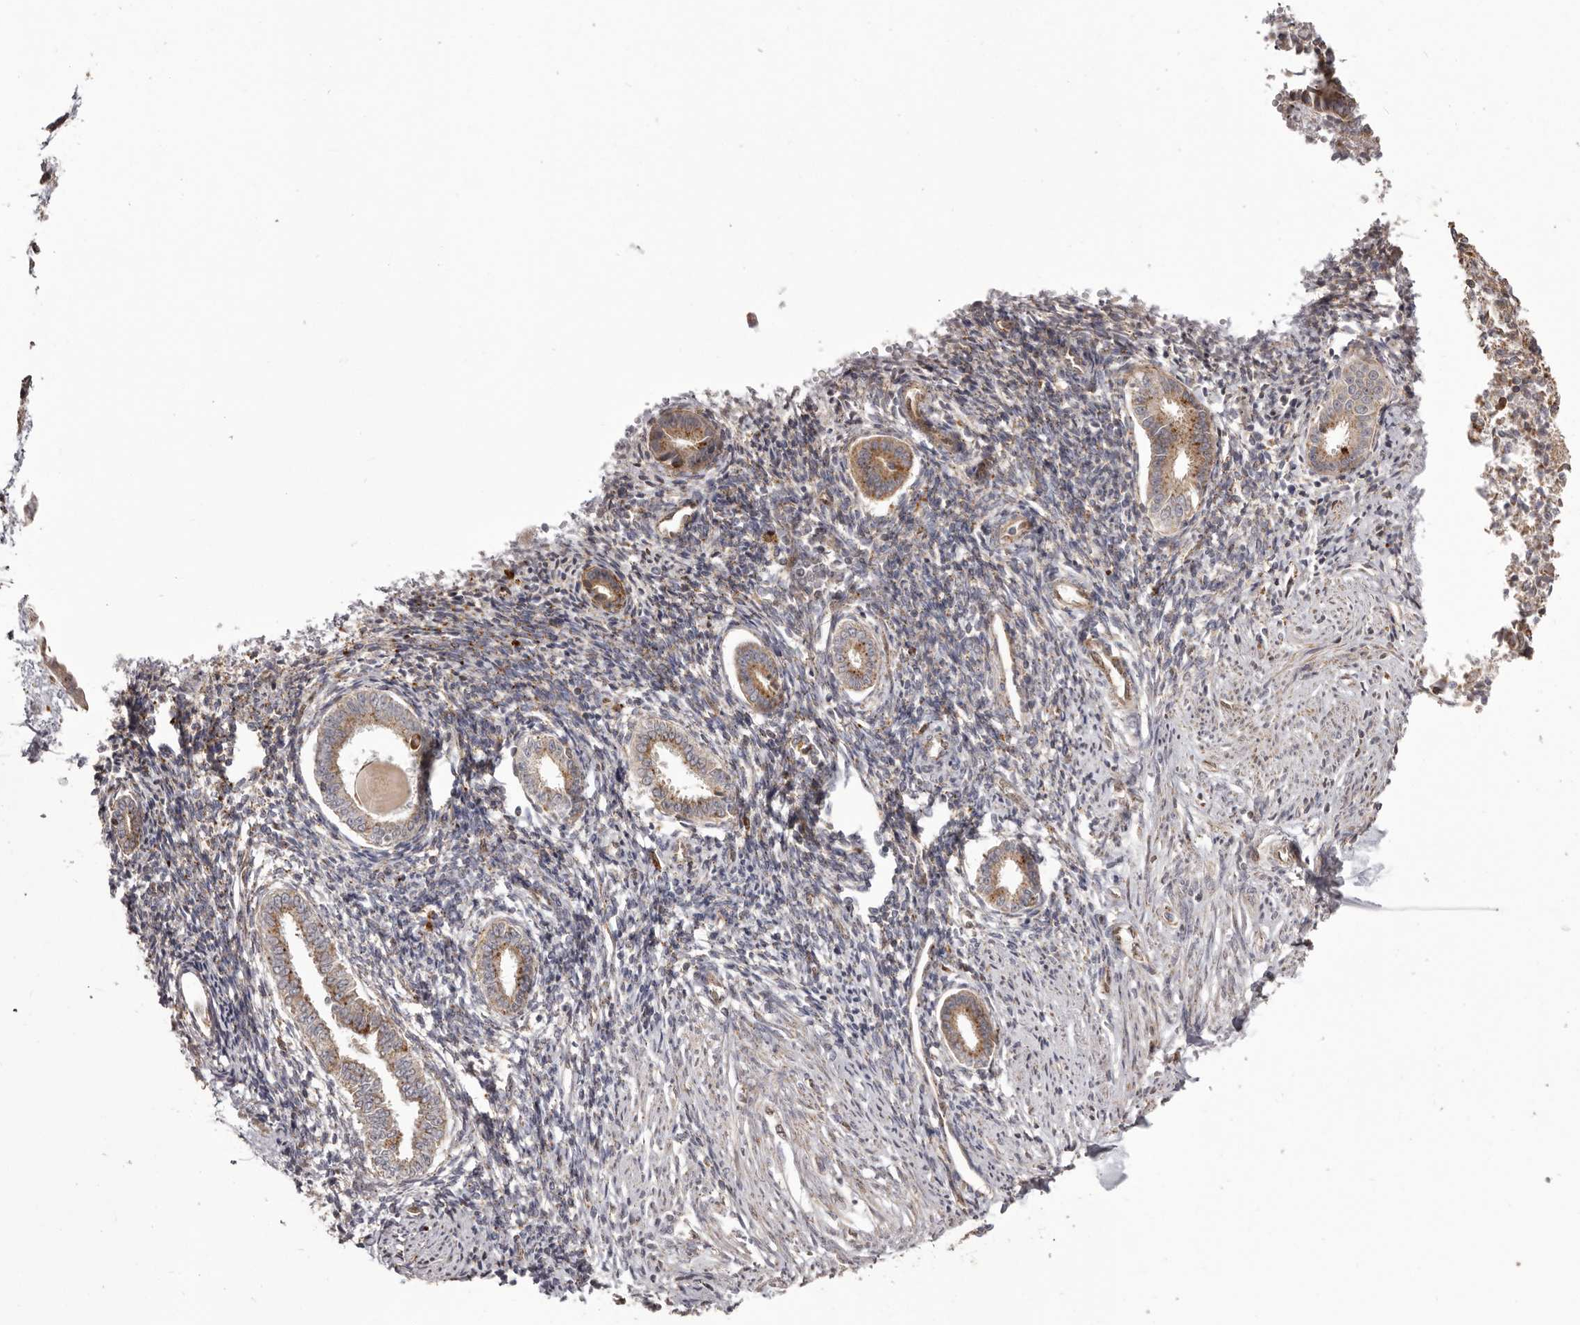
{"staining": {"intensity": "moderate", "quantity": "25%-75%", "location": "cytoplasmic/membranous"}, "tissue": "endometrium", "cell_type": "Cells in endometrial stroma", "image_type": "normal", "snomed": [{"axis": "morphology", "description": "Normal tissue, NOS"}, {"axis": "topography", "description": "Endometrium"}], "caption": "Endometrium stained with a brown dye reveals moderate cytoplasmic/membranous positive staining in approximately 25%-75% of cells in endometrial stroma.", "gene": "NUP43", "patient": {"sex": "female", "age": 56}}